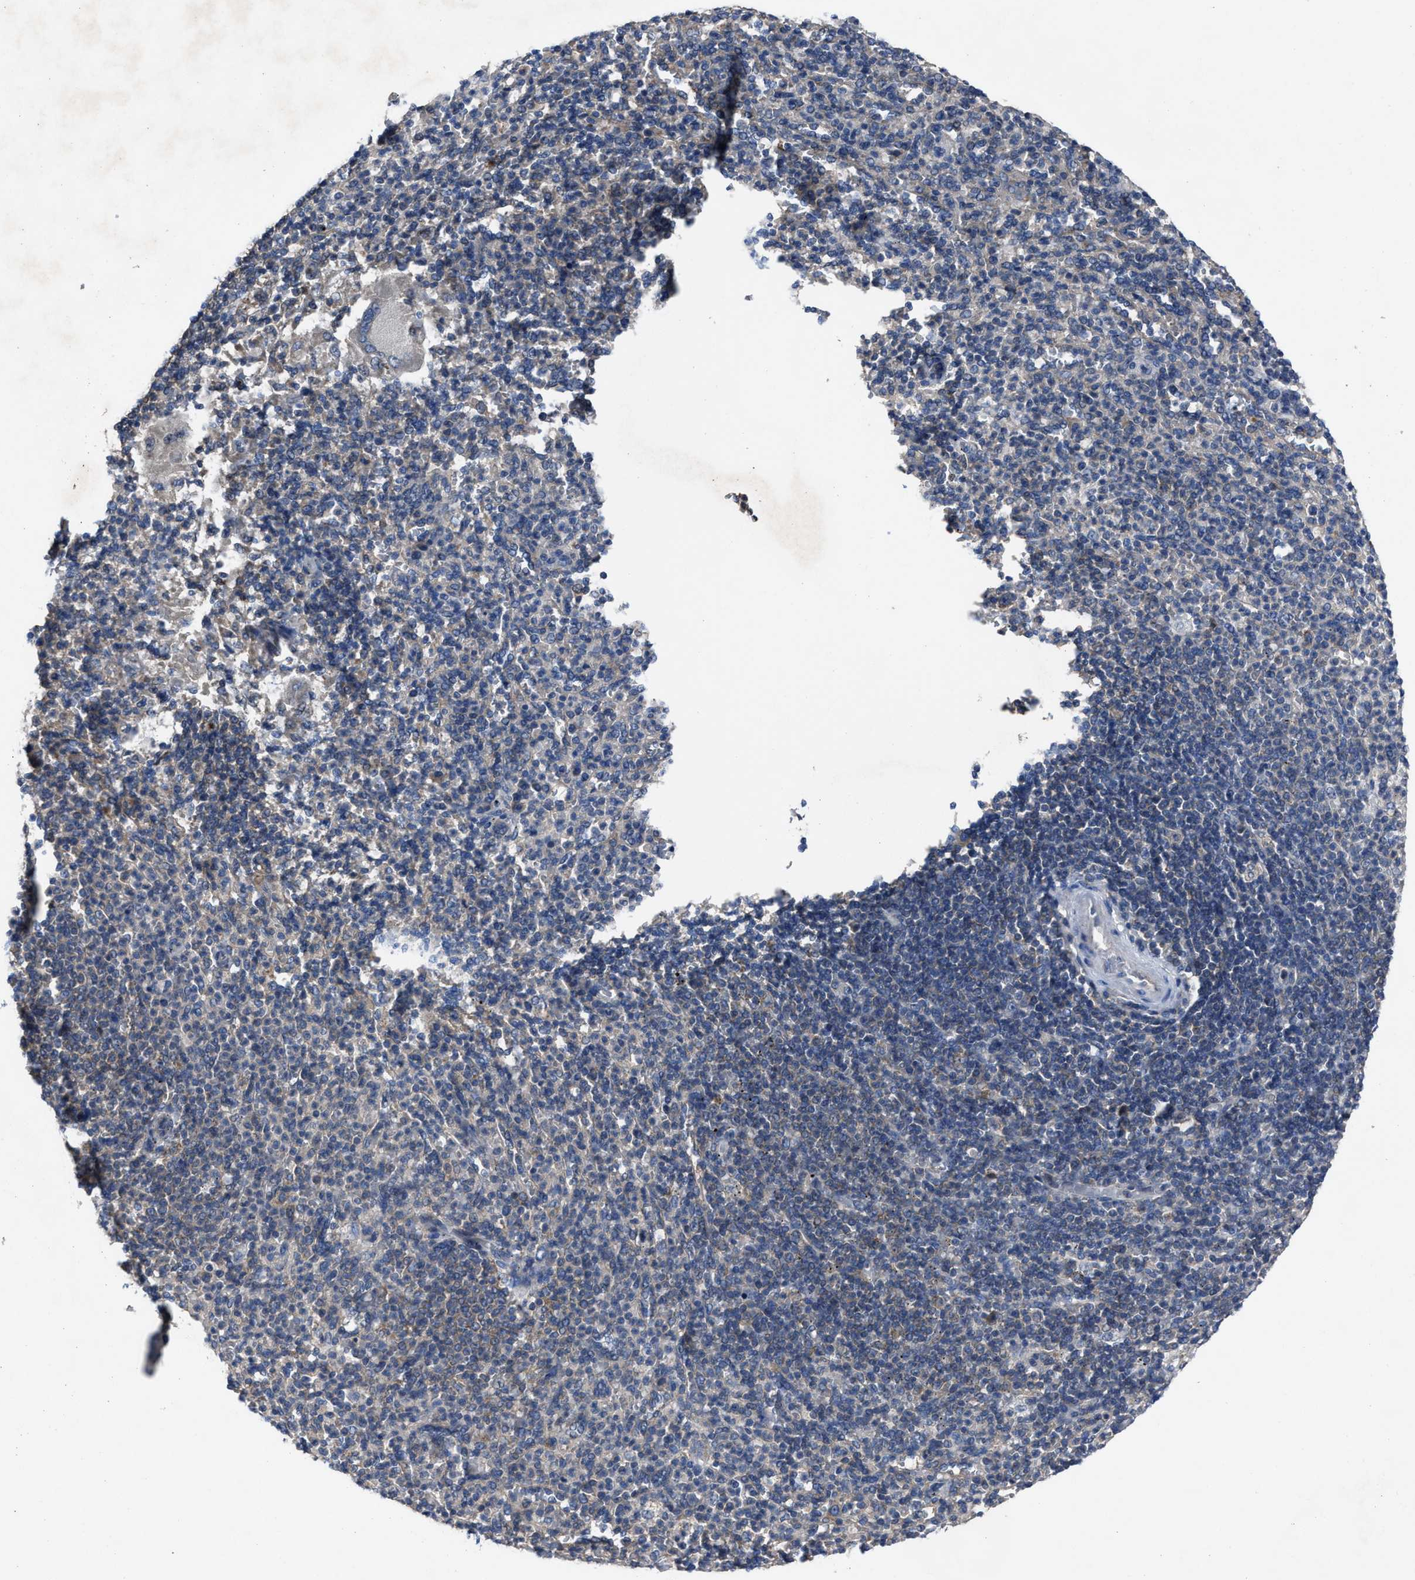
{"staining": {"intensity": "weak", "quantity": "<25%", "location": "cytoplasmic/membranous"}, "tissue": "spleen", "cell_type": "Cells in red pulp", "image_type": "normal", "snomed": [{"axis": "morphology", "description": "Normal tissue, NOS"}, {"axis": "topography", "description": "Spleen"}], "caption": "DAB immunohistochemical staining of unremarkable spleen exhibits no significant staining in cells in red pulp.", "gene": "UPF1", "patient": {"sex": "male", "age": 36}}